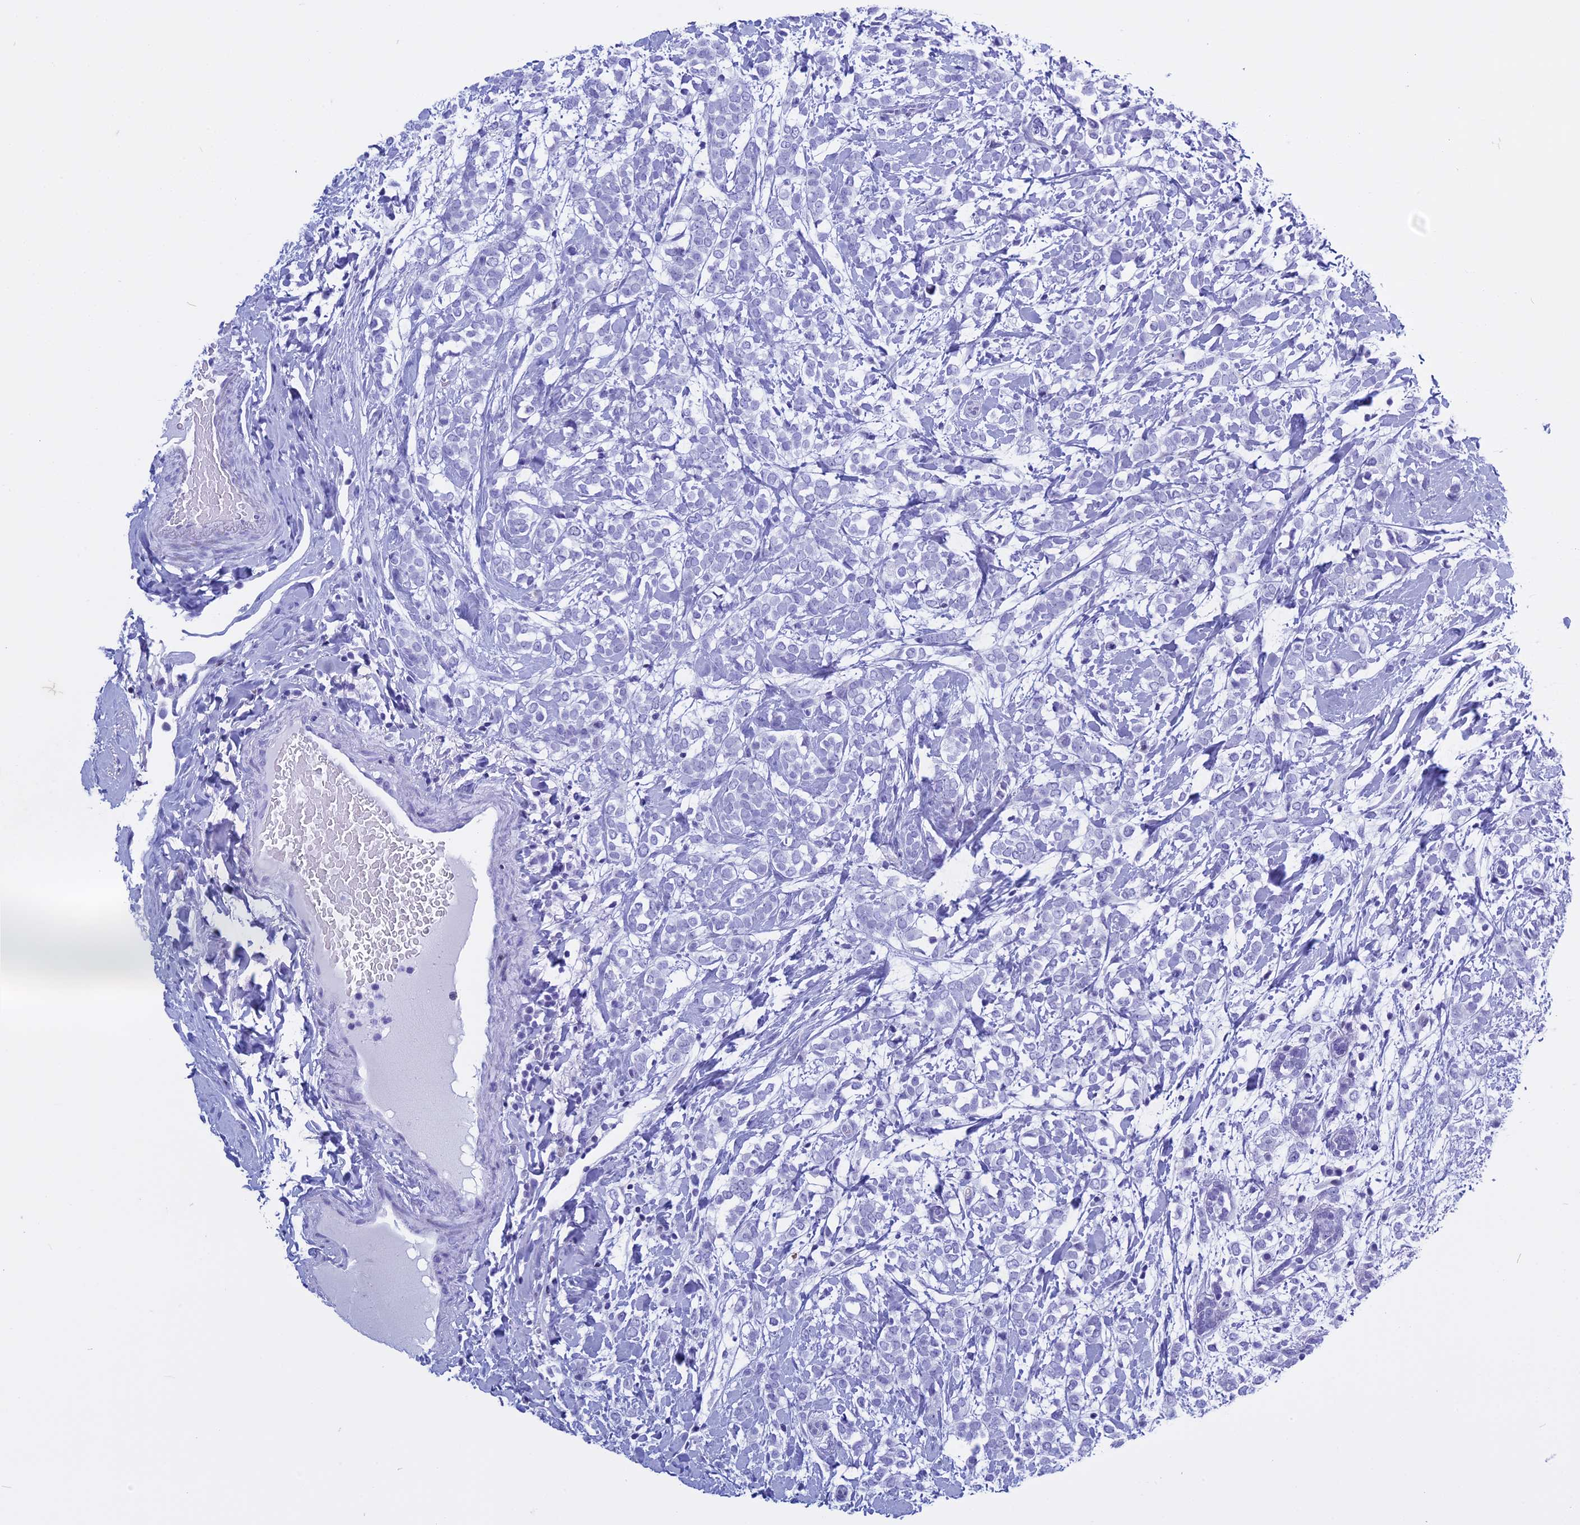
{"staining": {"intensity": "negative", "quantity": "none", "location": "none"}, "tissue": "breast cancer", "cell_type": "Tumor cells", "image_type": "cancer", "snomed": [{"axis": "morphology", "description": "Normal tissue, NOS"}, {"axis": "morphology", "description": "Lobular carcinoma"}, {"axis": "topography", "description": "Breast"}], "caption": "This is a photomicrograph of immunohistochemistry staining of breast cancer (lobular carcinoma), which shows no expression in tumor cells.", "gene": "KCTD21", "patient": {"sex": "female", "age": 47}}